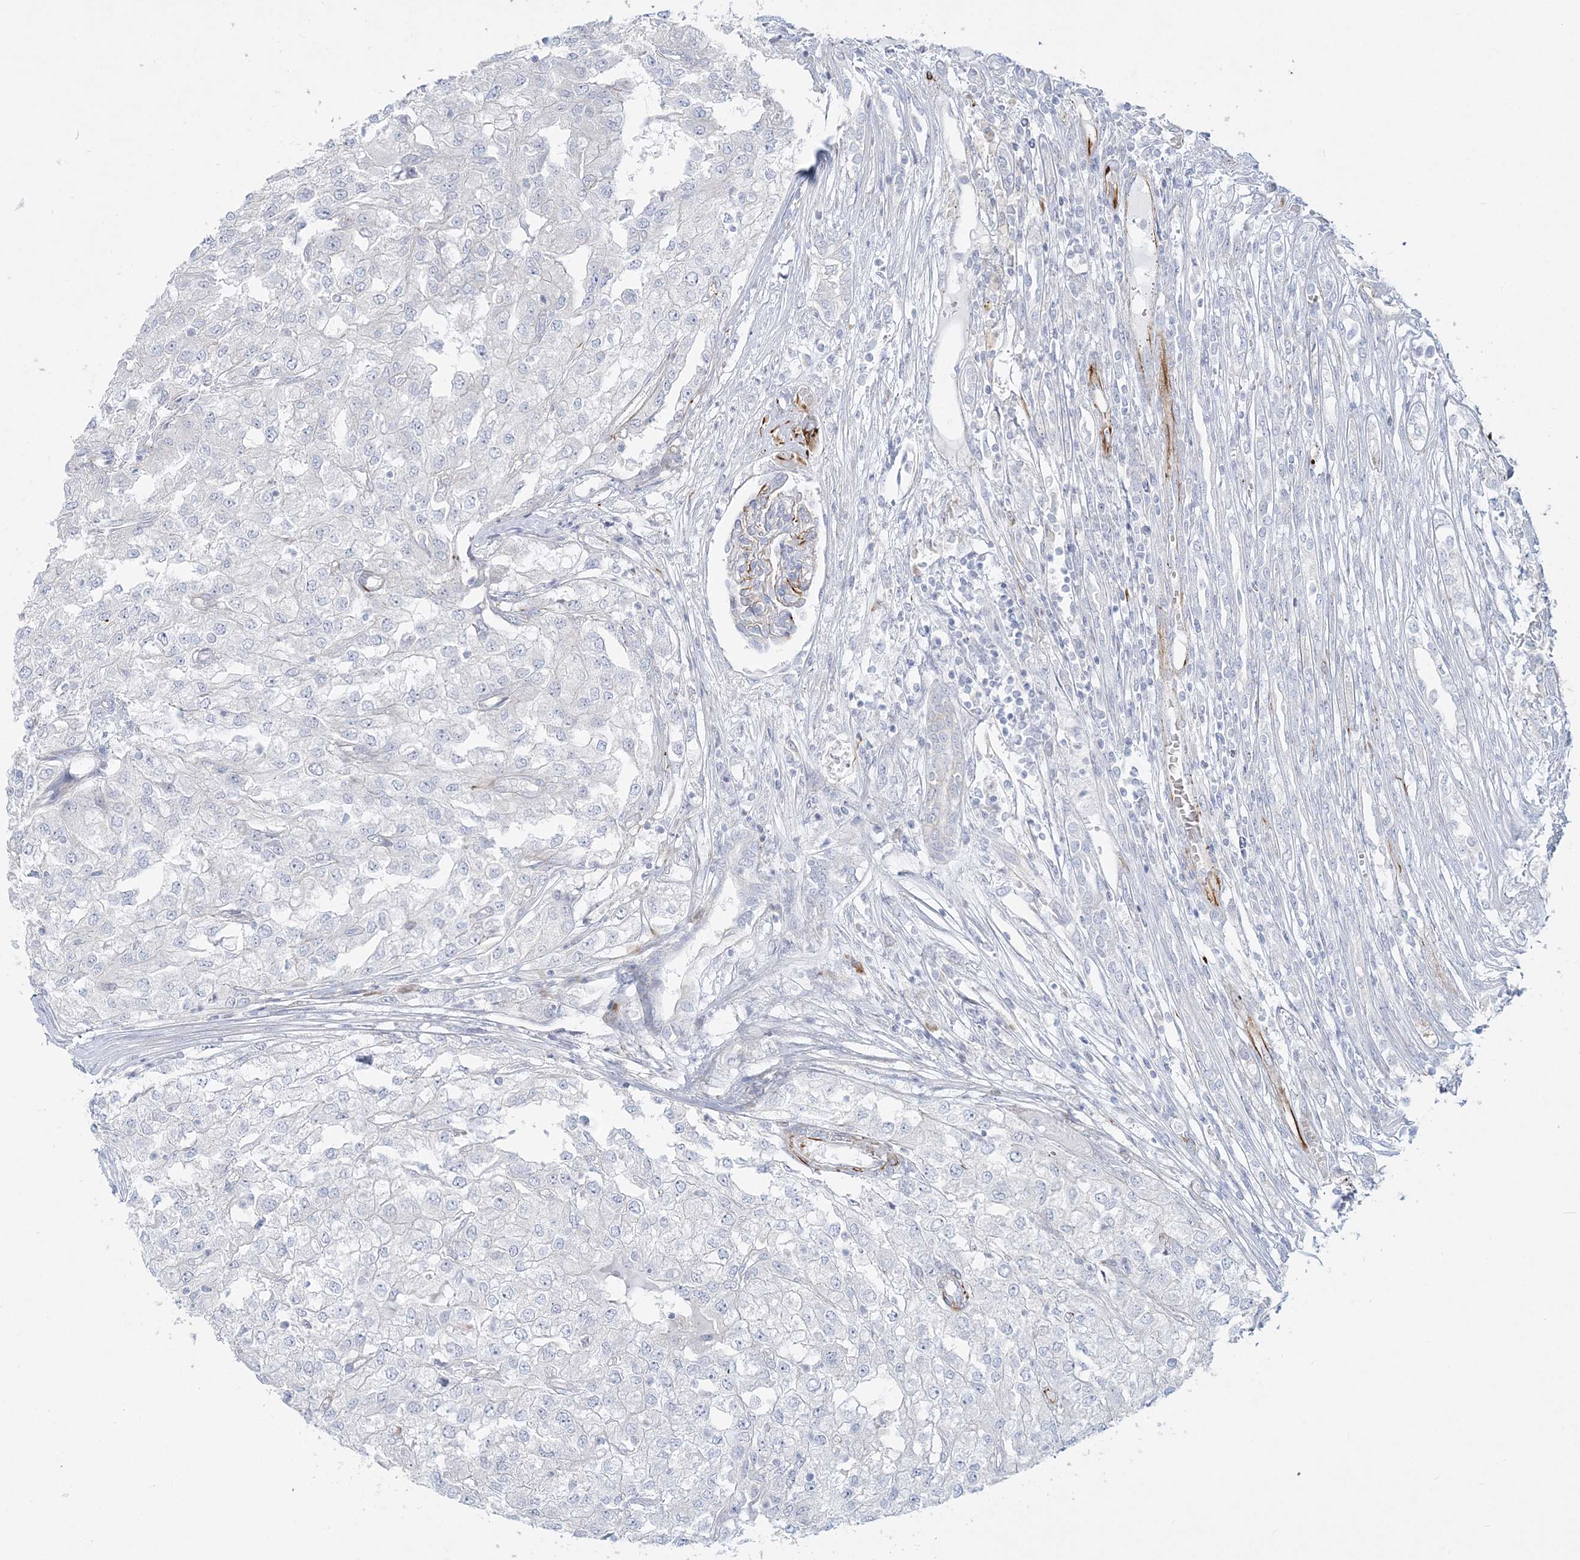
{"staining": {"intensity": "negative", "quantity": "none", "location": "none"}, "tissue": "renal cancer", "cell_type": "Tumor cells", "image_type": "cancer", "snomed": [{"axis": "morphology", "description": "Adenocarcinoma, NOS"}, {"axis": "topography", "description": "Kidney"}], "caption": "IHC histopathology image of neoplastic tissue: renal cancer (adenocarcinoma) stained with DAB exhibits no significant protein staining in tumor cells.", "gene": "PPIL6", "patient": {"sex": "female", "age": 54}}